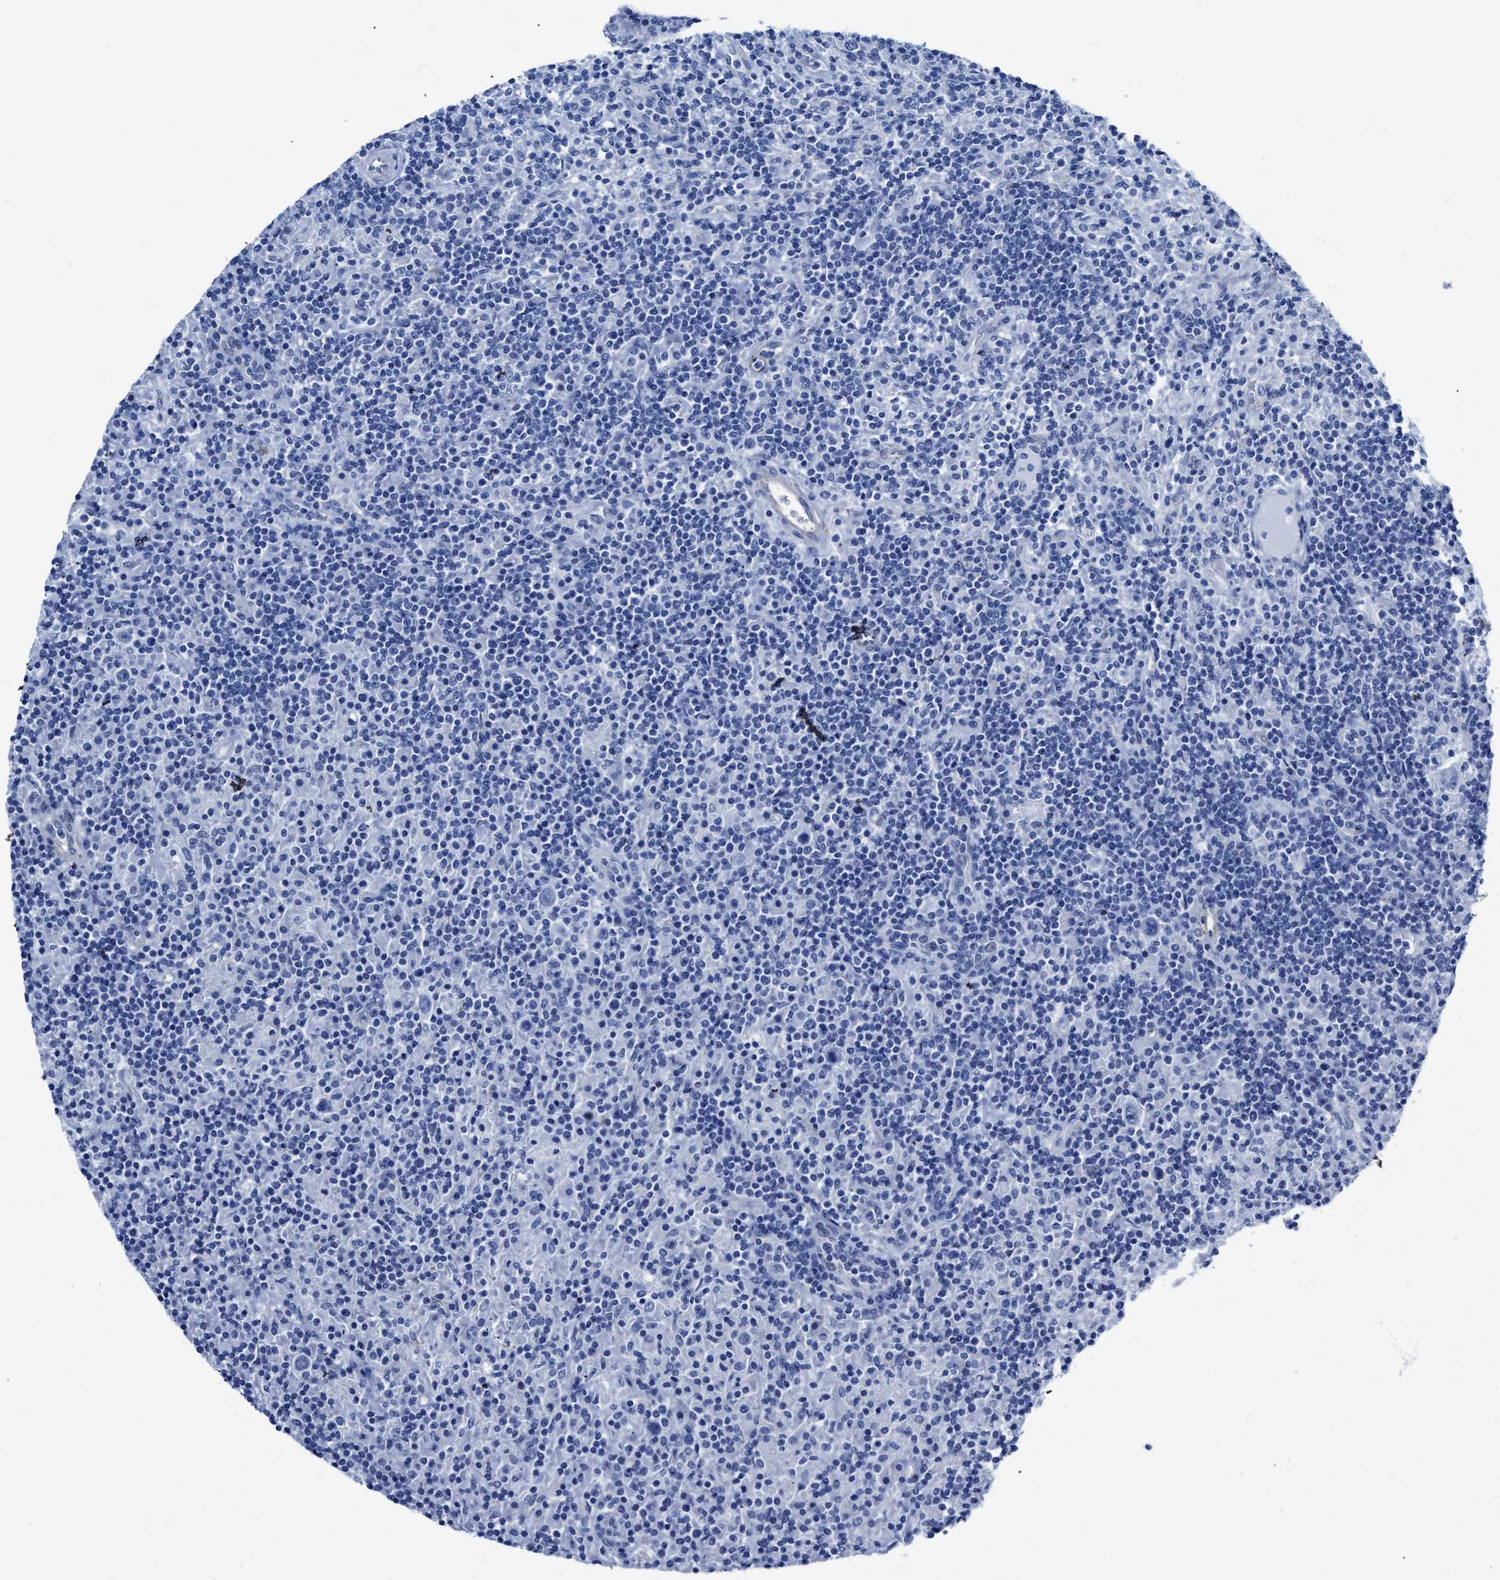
{"staining": {"intensity": "negative", "quantity": "none", "location": "none"}, "tissue": "lymphoma", "cell_type": "Tumor cells", "image_type": "cancer", "snomed": [{"axis": "morphology", "description": "Hodgkin's disease, NOS"}, {"axis": "topography", "description": "Lymph node"}], "caption": "Human Hodgkin's disease stained for a protein using immunohistochemistry (IHC) shows no staining in tumor cells.", "gene": "KCNMB3", "patient": {"sex": "male", "age": 70}}